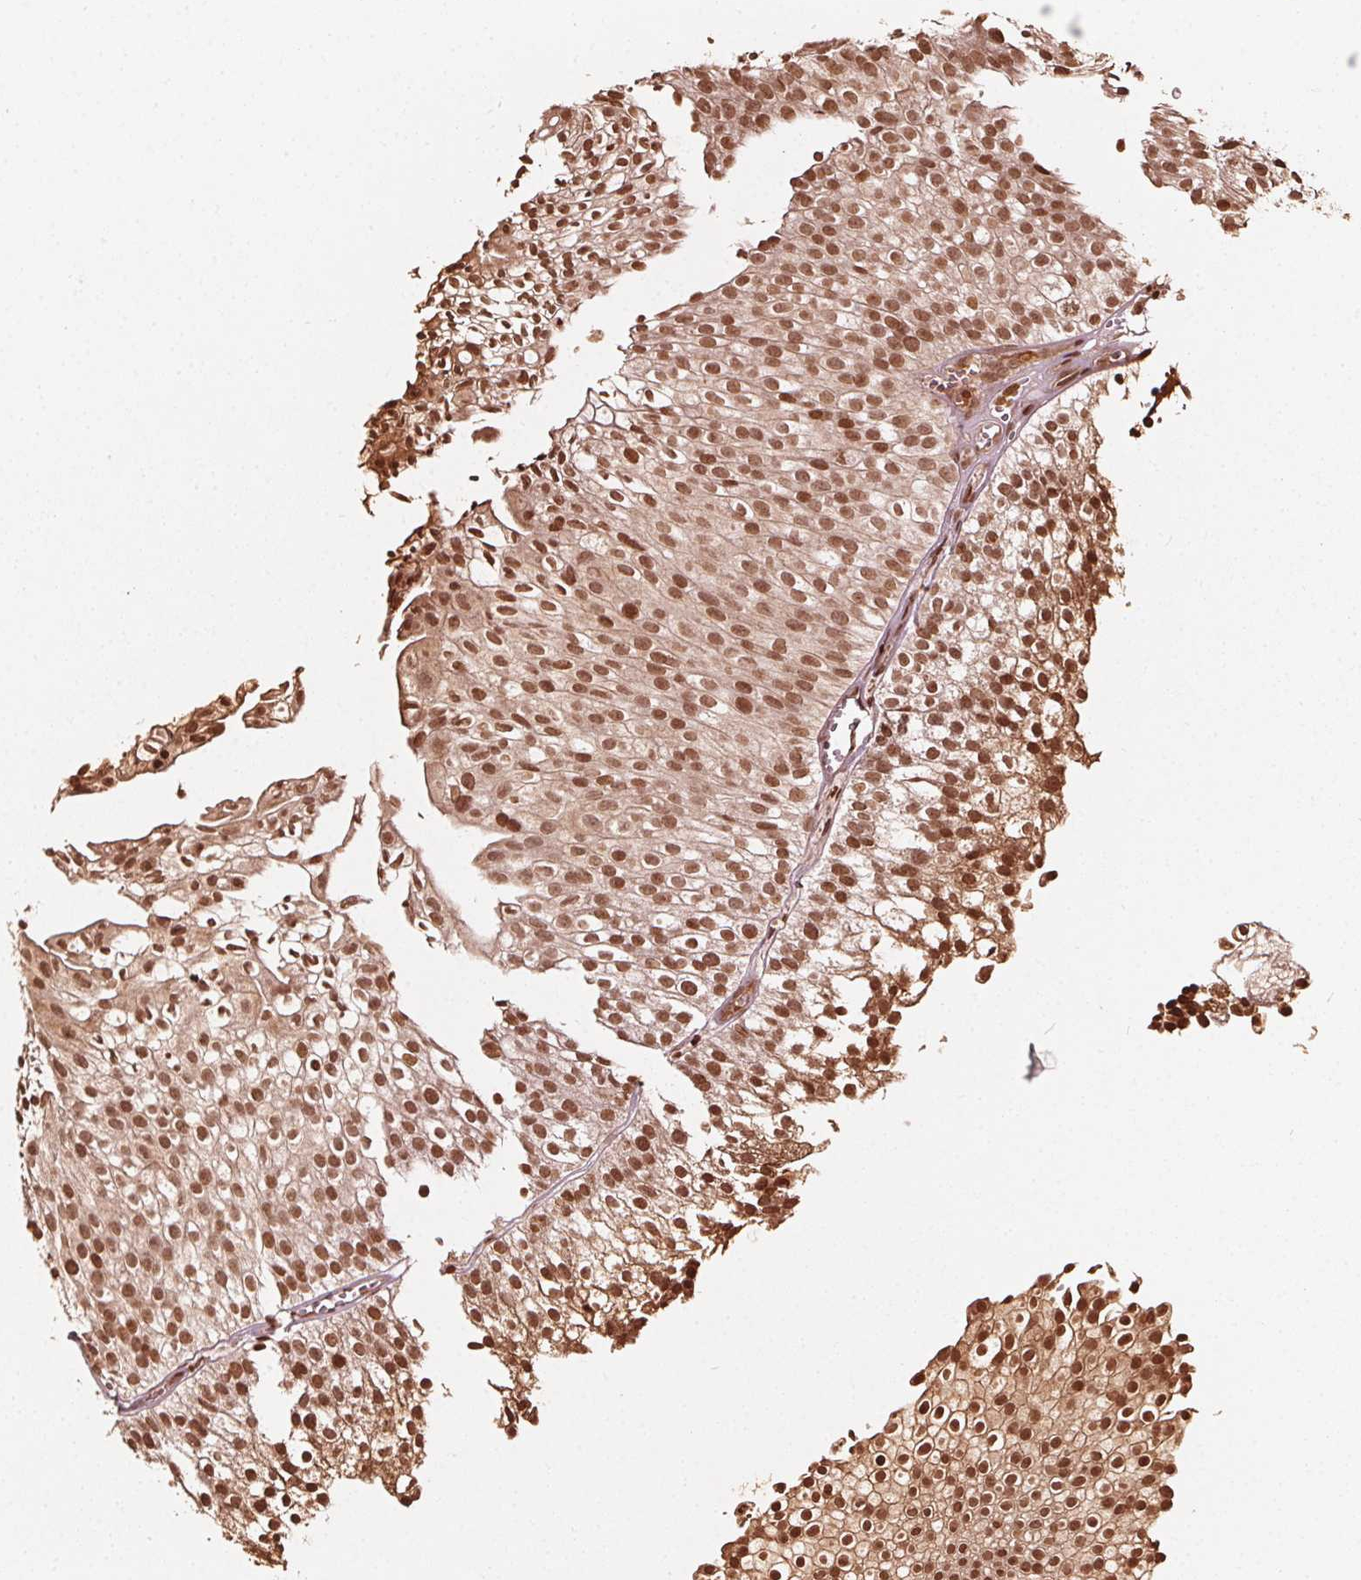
{"staining": {"intensity": "moderate", "quantity": ">75%", "location": "nuclear"}, "tissue": "urothelial cancer", "cell_type": "Tumor cells", "image_type": "cancer", "snomed": [{"axis": "morphology", "description": "Urothelial carcinoma, Low grade"}, {"axis": "topography", "description": "Urinary bladder"}], "caption": "Urothelial cancer stained with immunohistochemistry (IHC) demonstrates moderate nuclear staining in about >75% of tumor cells.", "gene": "H3C14", "patient": {"sex": "male", "age": 70}}